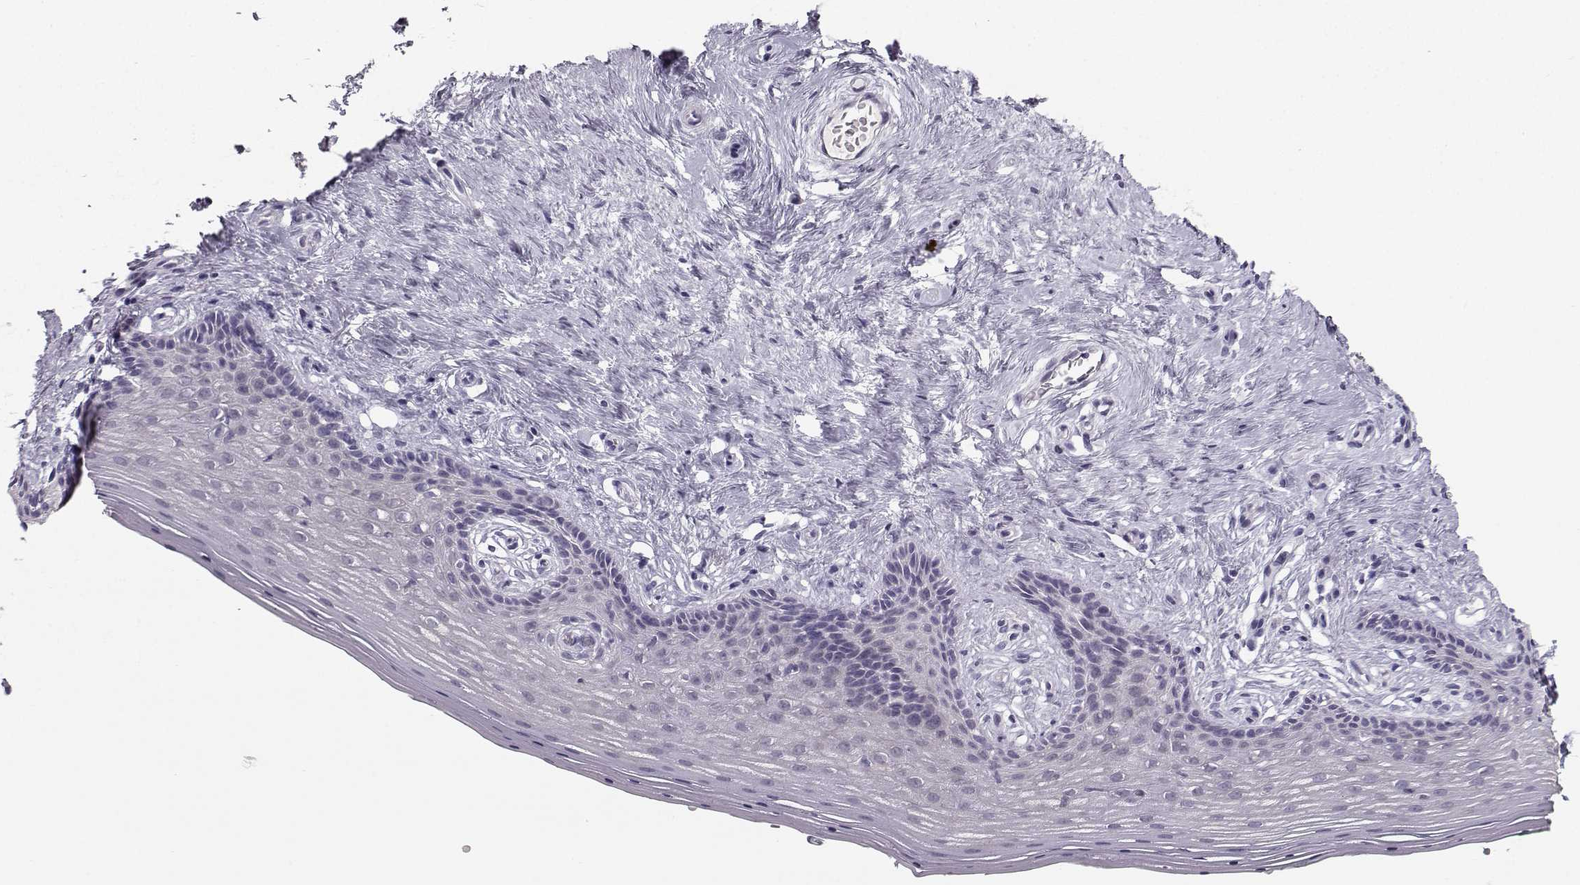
{"staining": {"intensity": "moderate", "quantity": "25%-75%", "location": "cytoplasmic/membranous"}, "tissue": "vagina", "cell_type": "Squamous epithelial cells", "image_type": "normal", "snomed": [{"axis": "morphology", "description": "Normal tissue, NOS"}, {"axis": "topography", "description": "Vagina"}], "caption": "An IHC photomicrograph of unremarkable tissue is shown. Protein staining in brown labels moderate cytoplasmic/membranous positivity in vagina within squamous epithelial cells. Using DAB (brown) and hematoxylin (blue) stains, captured at high magnification using brightfield microscopy.", "gene": "CASR", "patient": {"sex": "female", "age": 45}}